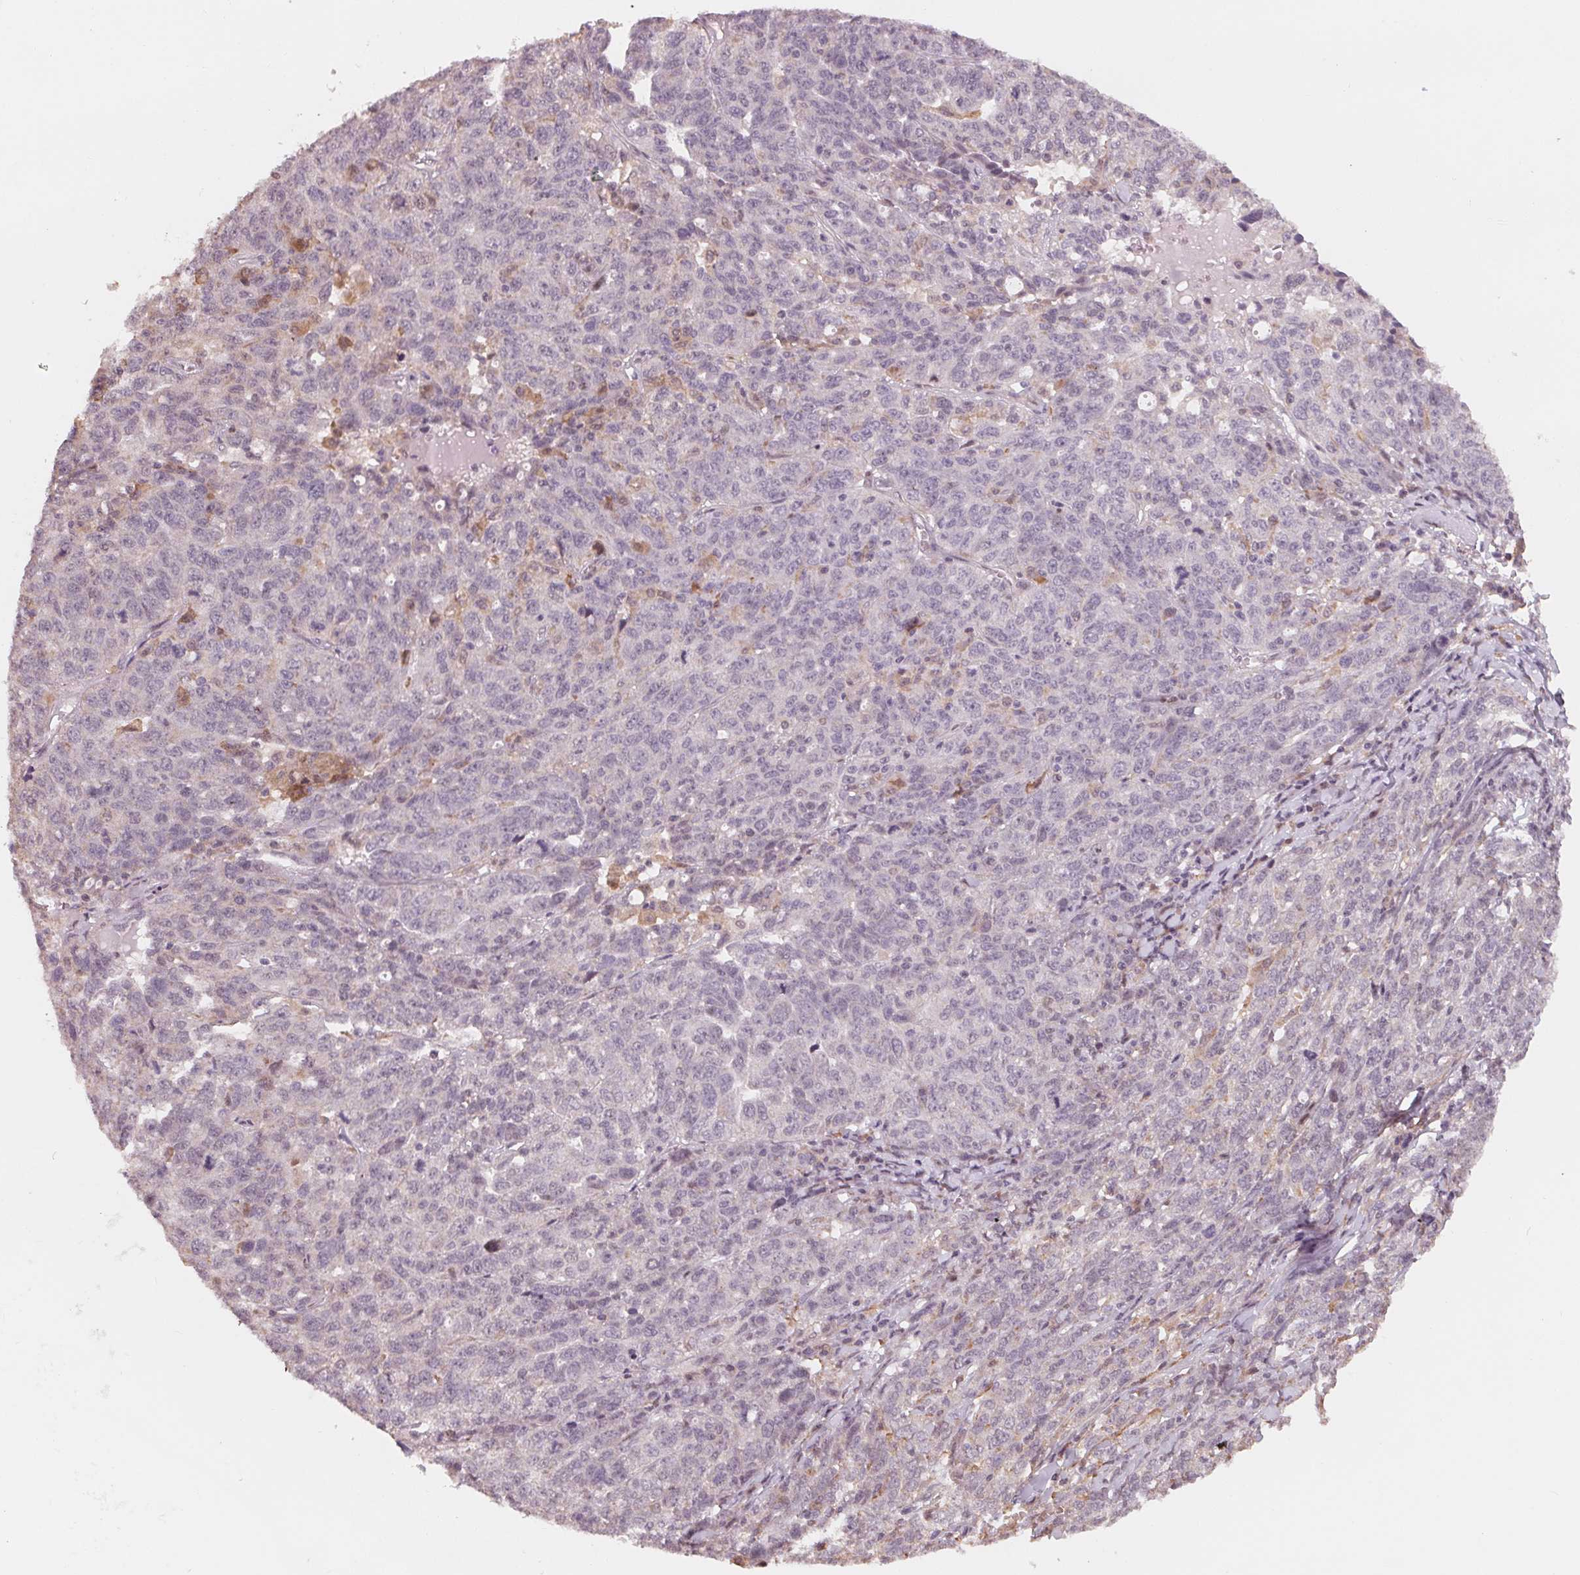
{"staining": {"intensity": "negative", "quantity": "none", "location": "none"}, "tissue": "ovarian cancer", "cell_type": "Tumor cells", "image_type": "cancer", "snomed": [{"axis": "morphology", "description": "Cystadenocarcinoma, serous, NOS"}, {"axis": "topography", "description": "Ovary"}], "caption": "Protein analysis of ovarian cancer (serous cystadenocarcinoma) shows no significant positivity in tumor cells.", "gene": "IL9R", "patient": {"sex": "female", "age": 71}}